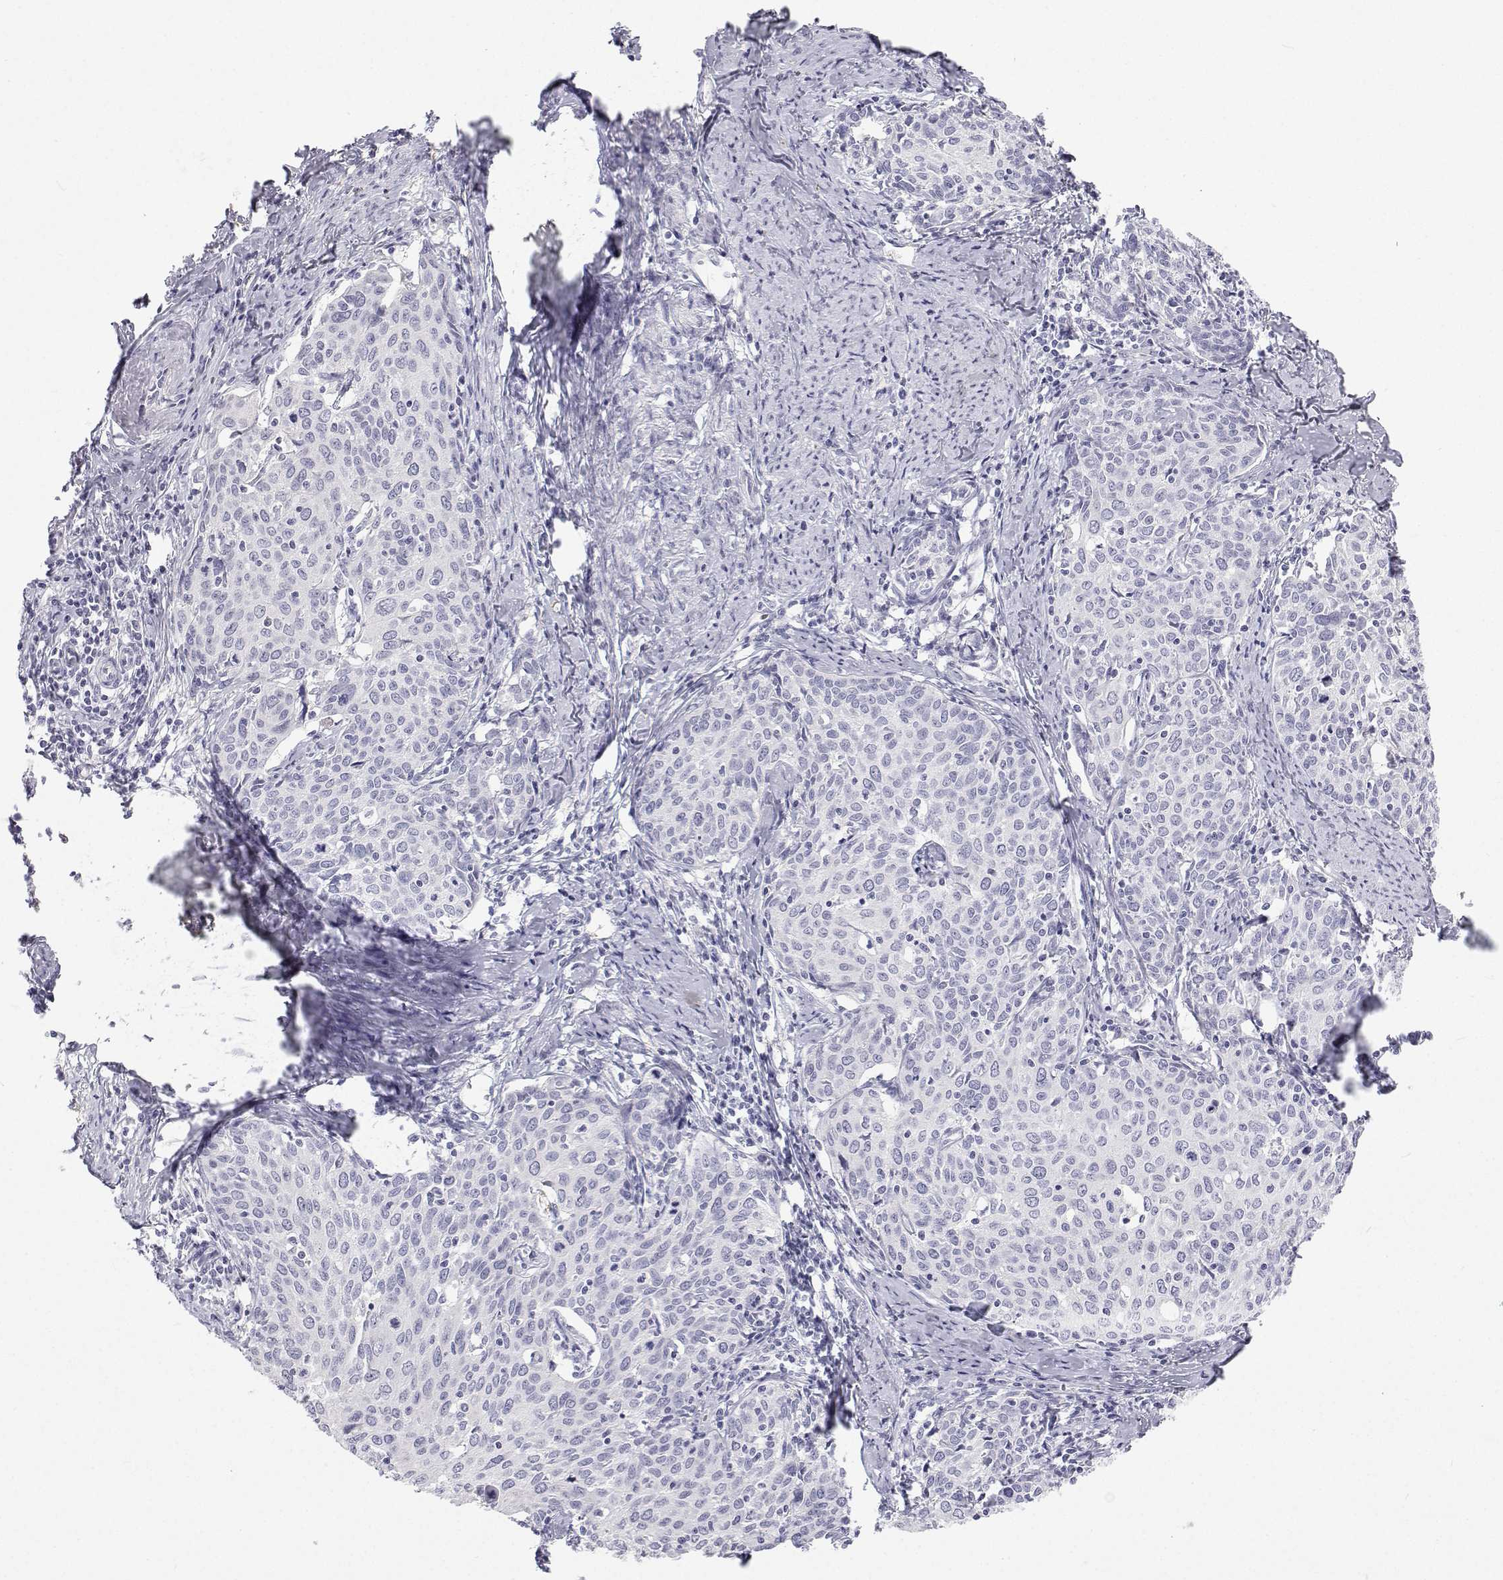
{"staining": {"intensity": "negative", "quantity": "none", "location": "none"}, "tissue": "cervical cancer", "cell_type": "Tumor cells", "image_type": "cancer", "snomed": [{"axis": "morphology", "description": "Squamous cell carcinoma, NOS"}, {"axis": "topography", "description": "Cervix"}], "caption": "There is no significant positivity in tumor cells of cervical cancer (squamous cell carcinoma). (DAB immunohistochemistry with hematoxylin counter stain).", "gene": "TTN", "patient": {"sex": "female", "age": 62}}